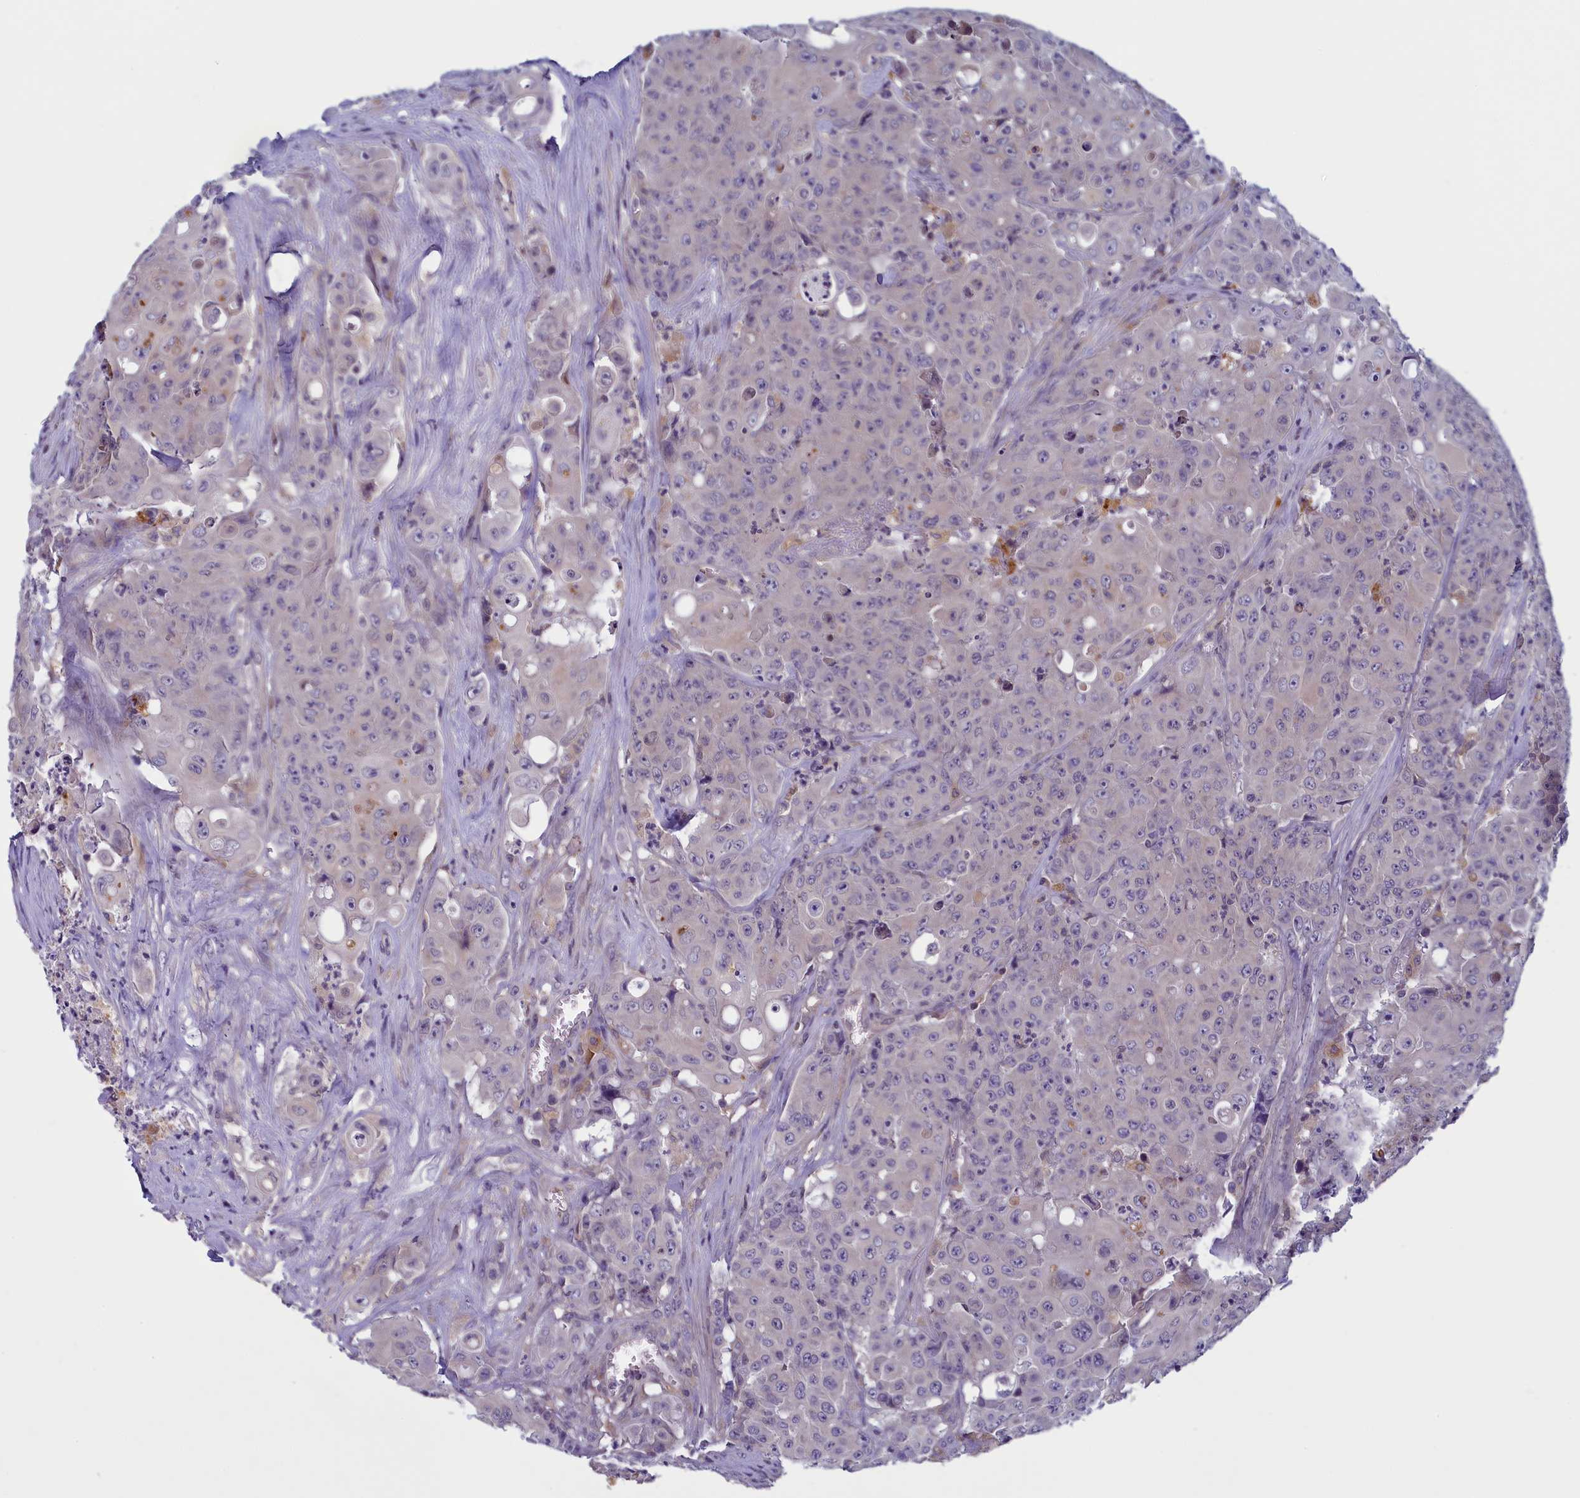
{"staining": {"intensity": "negative", "quantity": "none", "location": "none"}, "tissue": "colorectal cancer", "cell_type": "Tumor cells", "image_type": "cancer", "snomed": [{"axis": "morphology", "description": "Adenocarcinoma, NOS"}, {"axis": "topography", "description": "Colon"}], "caption": "This is an IHC image of human adenocarcinoma (colorectal). There is no expression in tumor cells.", "gene": "NUBP1", "patient": {"sex": "male", "age": 51}}